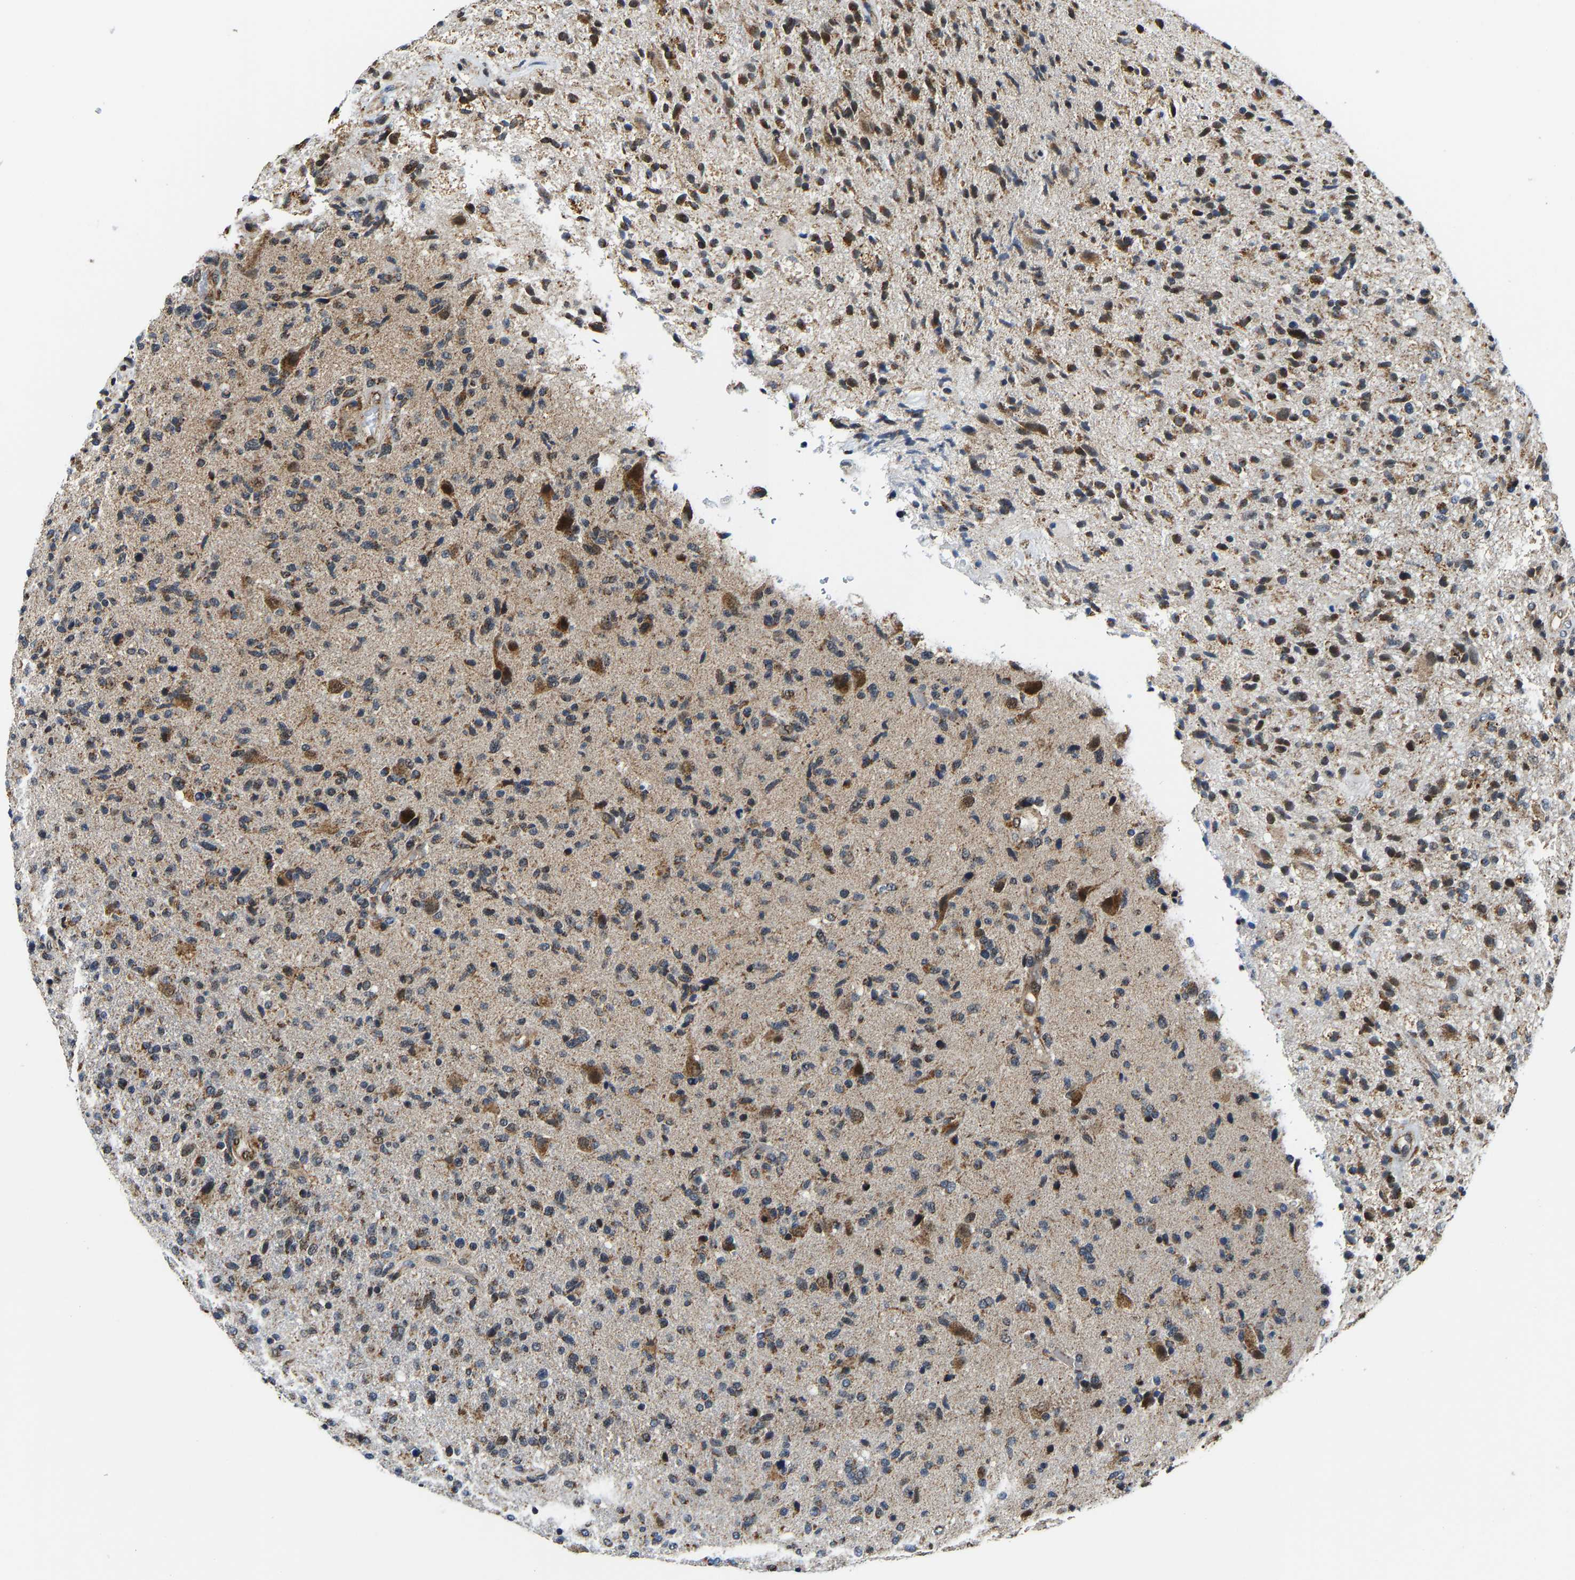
{"staining": {"intensity": "moderate", "quantity": ">75%", "location": "cytoplasmic/membranous,nuclear"}, "tissue": "glioma", "cell_type": "Tumor cells", "image_type": "cancer", "snomed": [{"axis": "morphology", "description": "Glioma, malignant, High grade"}, {"axis": "topography", "description": "Brain"}], "caption": "IHC photomicrograph of glioma stained for a protein (brown), which reveals medium levels of moderate cytoplasmic/membranous and nuclear expression in about >75% of tumor cells.", "gene": "GIMAP7", "patient": {"sex": "male", "age": 72}}